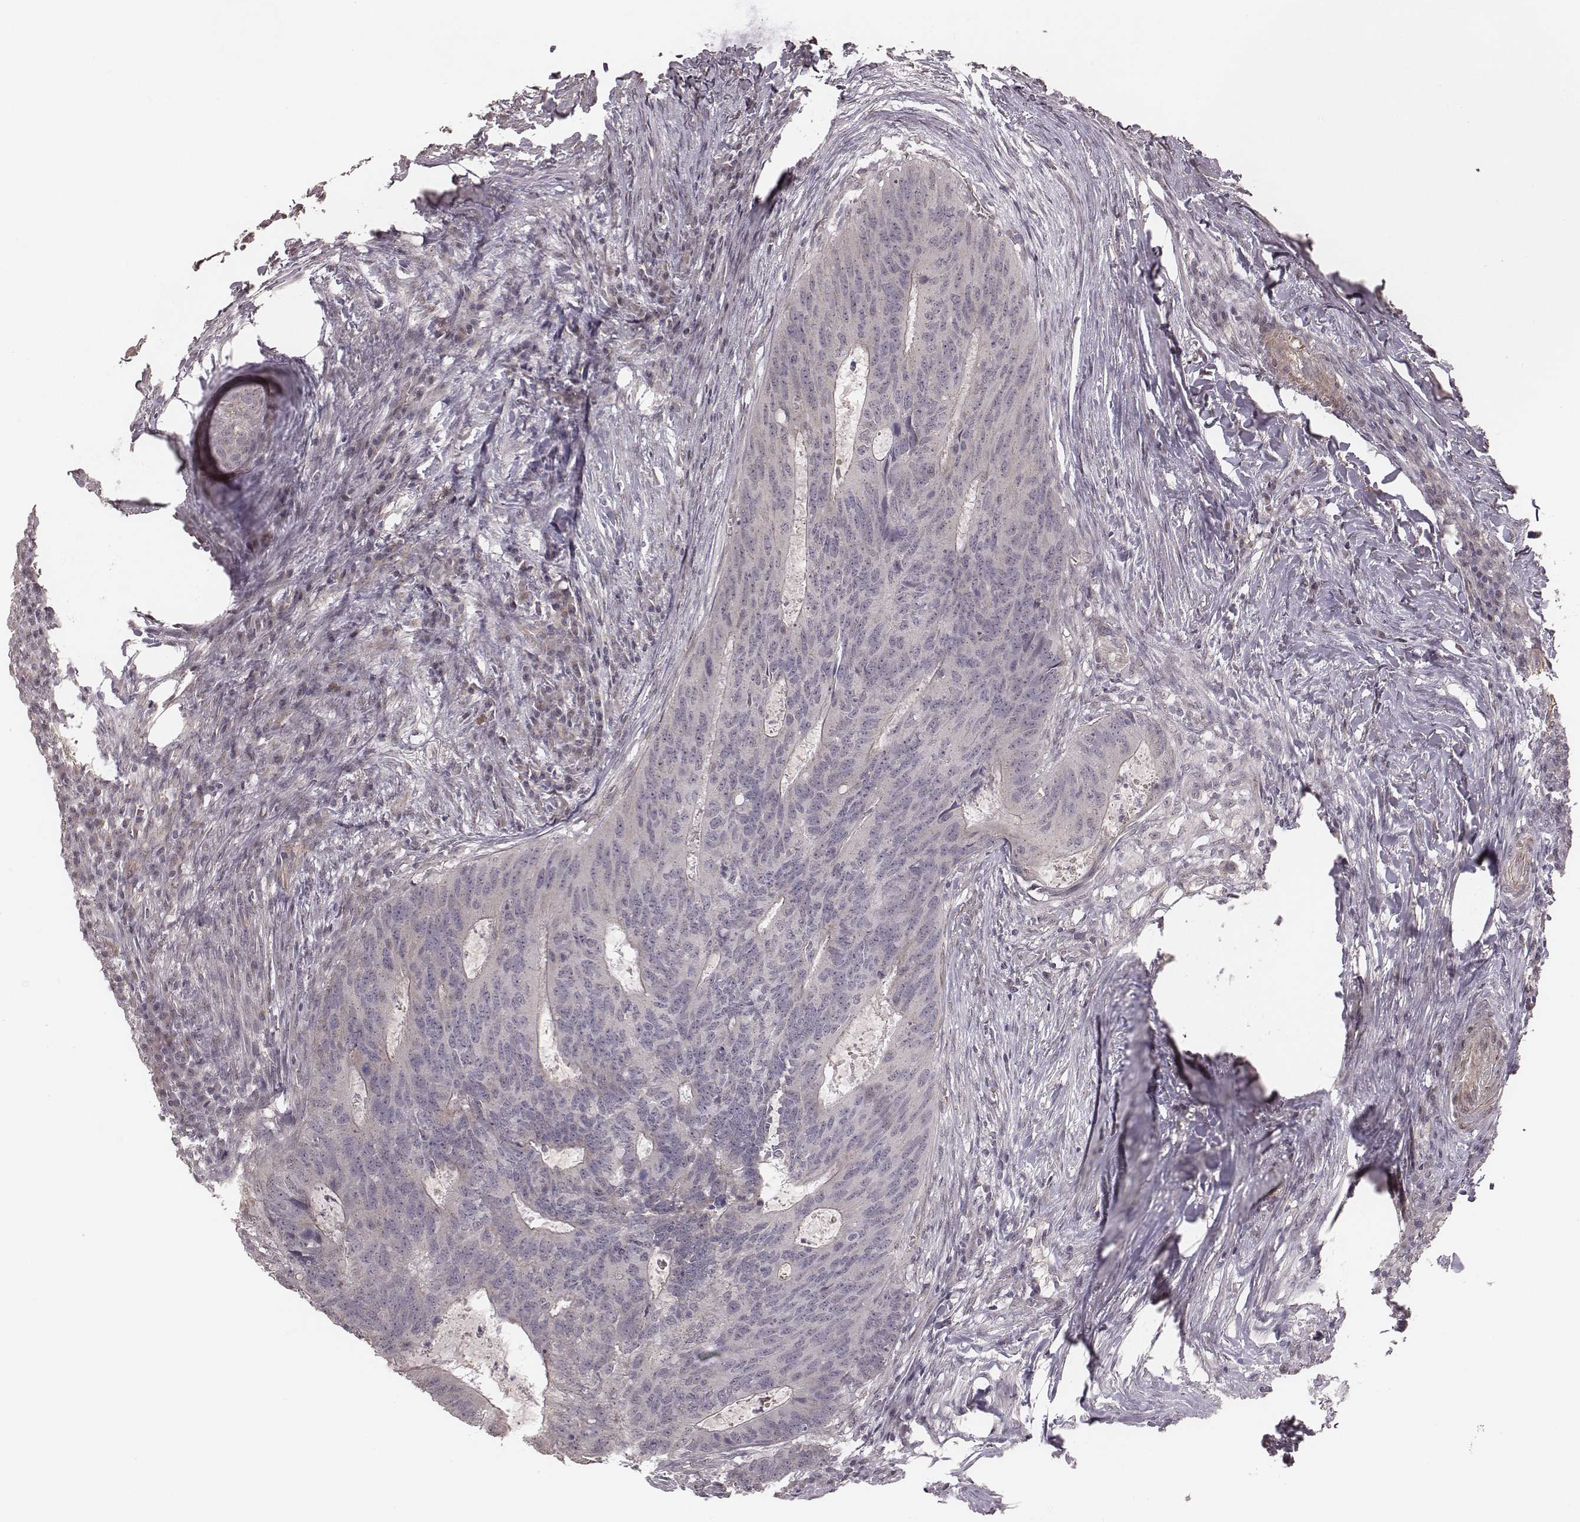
{"staining": {"intensity": "negative", "quantity": "none", "location": "none"}, "tissue": "colorectal cancer", "cell_type": "Tumor cells", "image_type": "cancer", "snomed": [{"axis": "morphology", "description": "Adenocarcinoma, NOS"}, {"axis": "topography", "description": "Colon"}], "caption": "The photomicrograph demonstrates no significant expression in tumor cells of colorectal cancer.", "gene": "SLC7A4", "patient": {"sex": "male", "age": 67}}